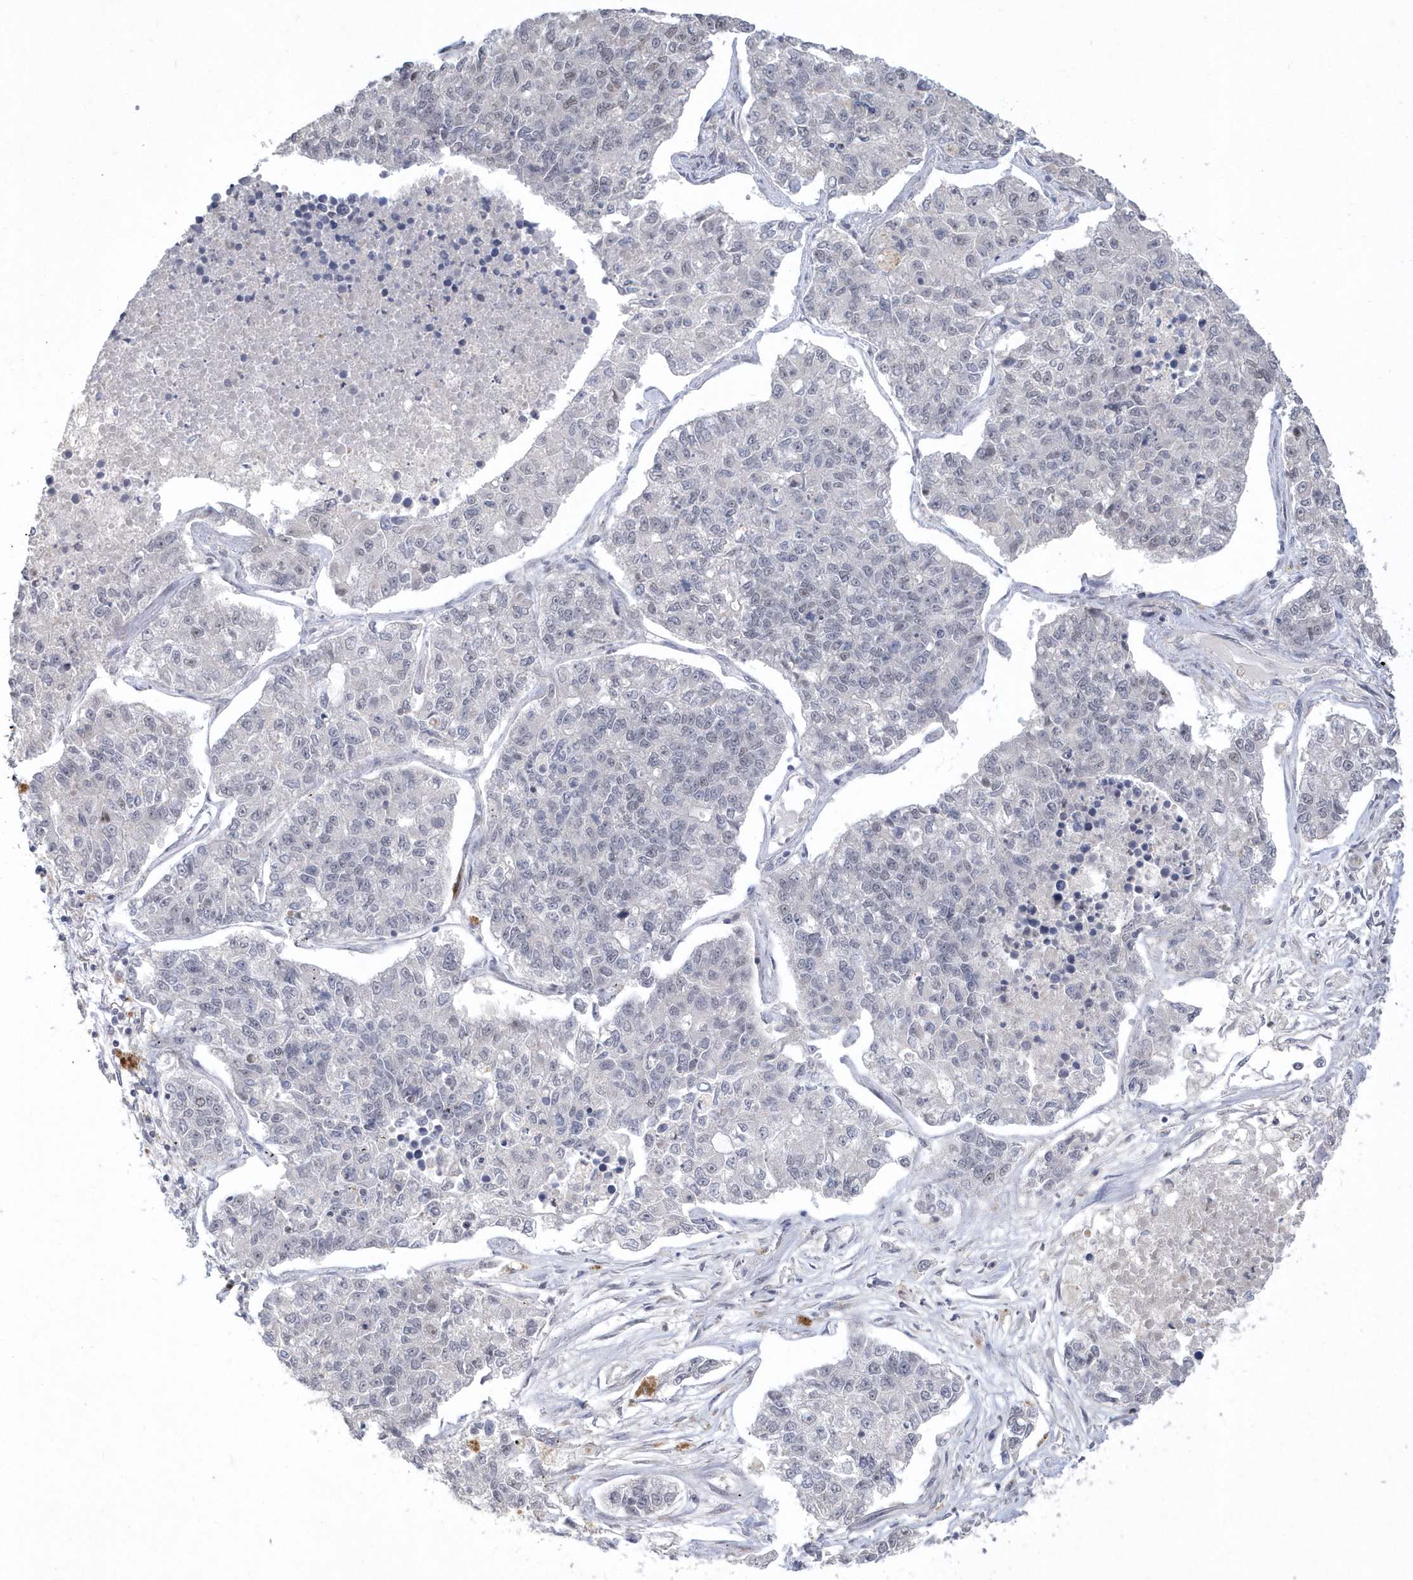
{"staining": {"intensity": "negative", "quantity": "none", "location": "none"}, "tissue": "lung cancer", "cell_type": "Tumor cells", "image_type": "cancer", "snomed": [{"axis": "morphology", "description": "Adenocarcinoma, NOS"}, {"axis": "topography", "description": "Lung"}], "caption": "An immunohistochemistry histopathology image of adenocarcinoma (lung) is shown. There is no staining in tumor cells of adenocarcinoma (lung).", "gene": "TSPEAR", "patient": {"sex": "male", "age": 49}}